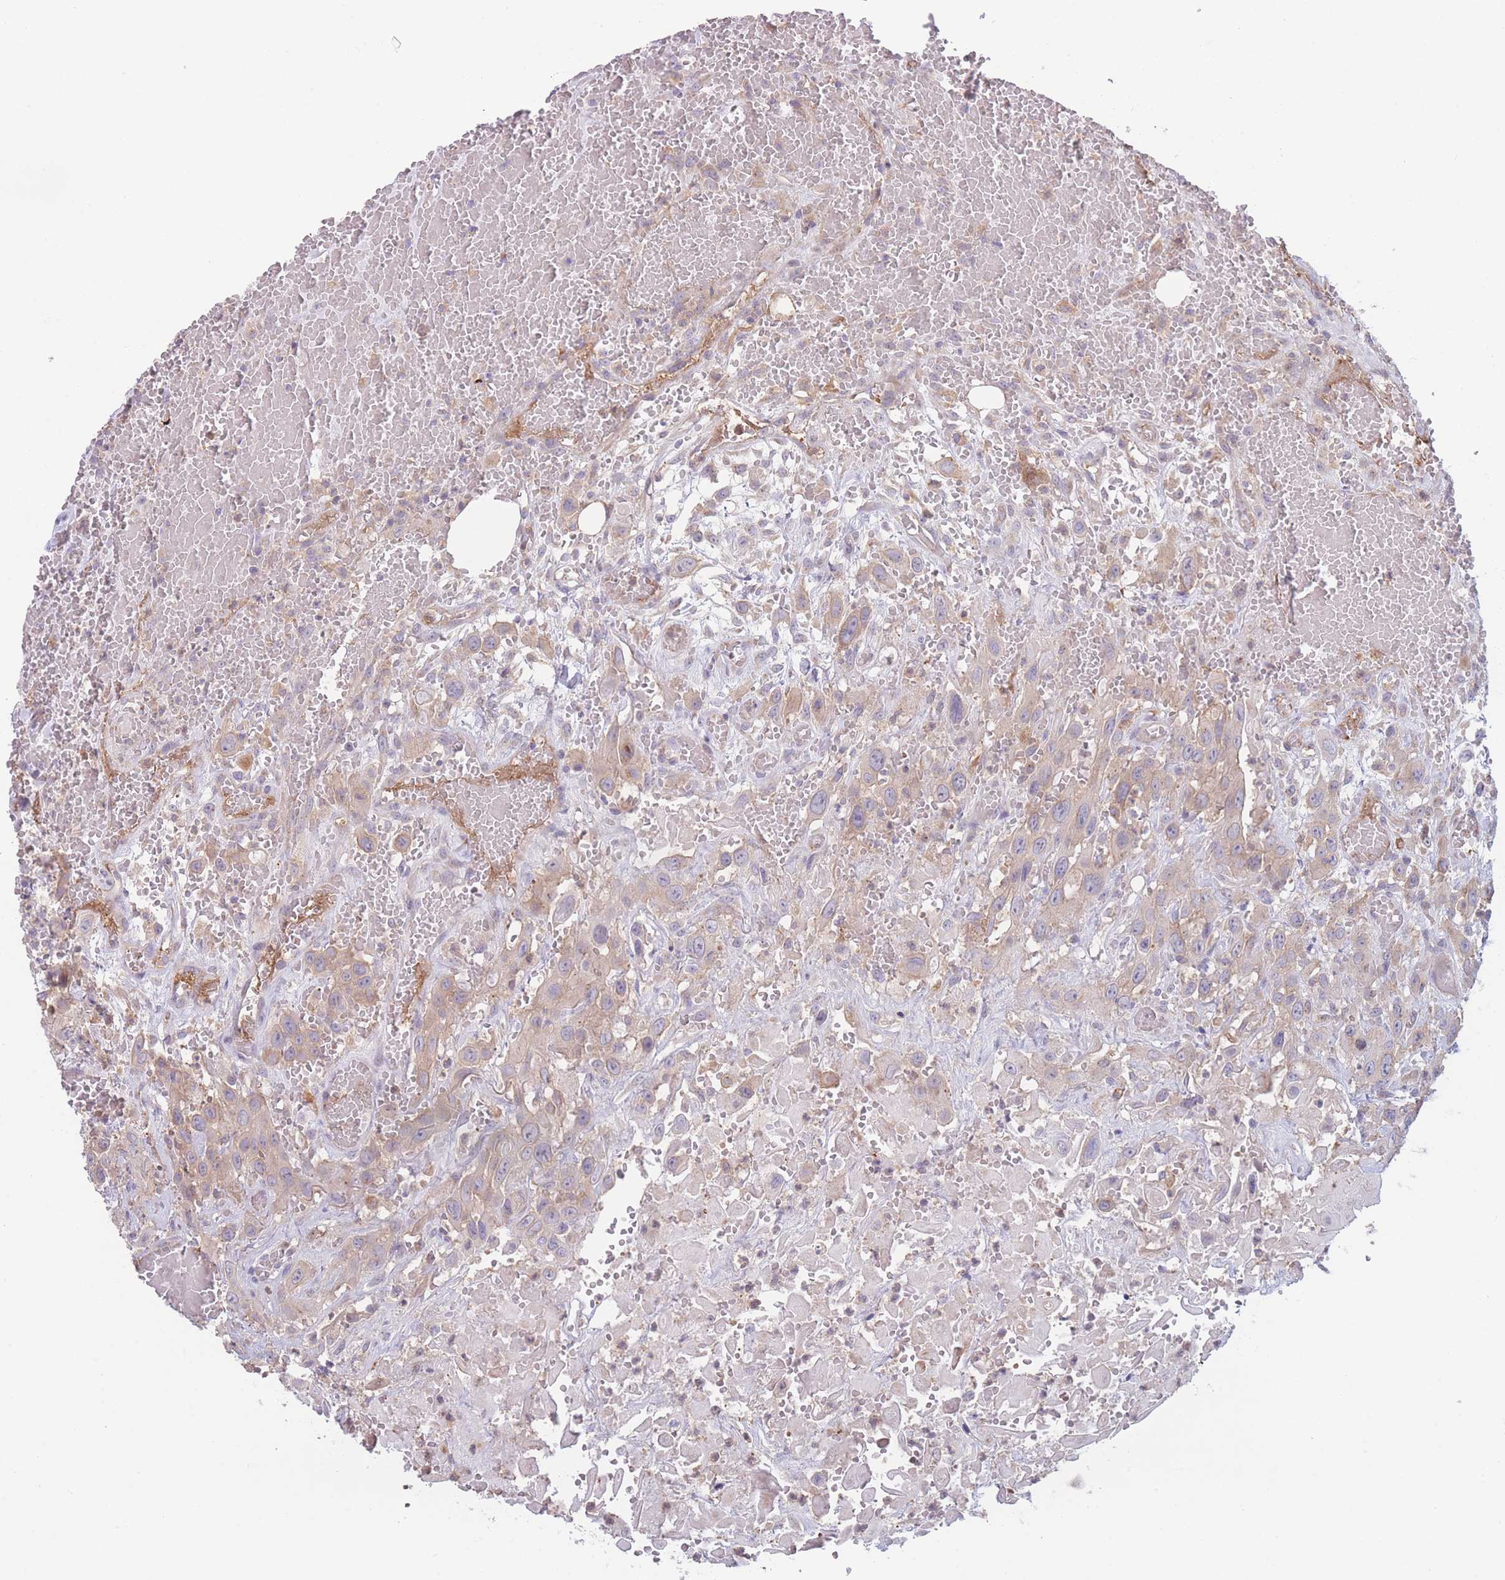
{"staining": {"intensity": "moderate", "quantity": "<25%", "location": "cytoplasmic/membranous"}, "tissue": "head and neck cancer", "cell_type": "Tumor cells", "image_type": "cancer", "snomed": [{"axis": "morphology", "description": "Squamous cell carcinoma, NOS"}, {"axis": "topography", "description": "Head-Neck"}], "caption": "DAB immunohistochemical staining of human head and neck cancer displays moderate cytoplasmic/membranous protein staining in approximately <25% of tumor cells.", "gene": "STEAP3", "patient": {"sex": "male", "age": 81}}